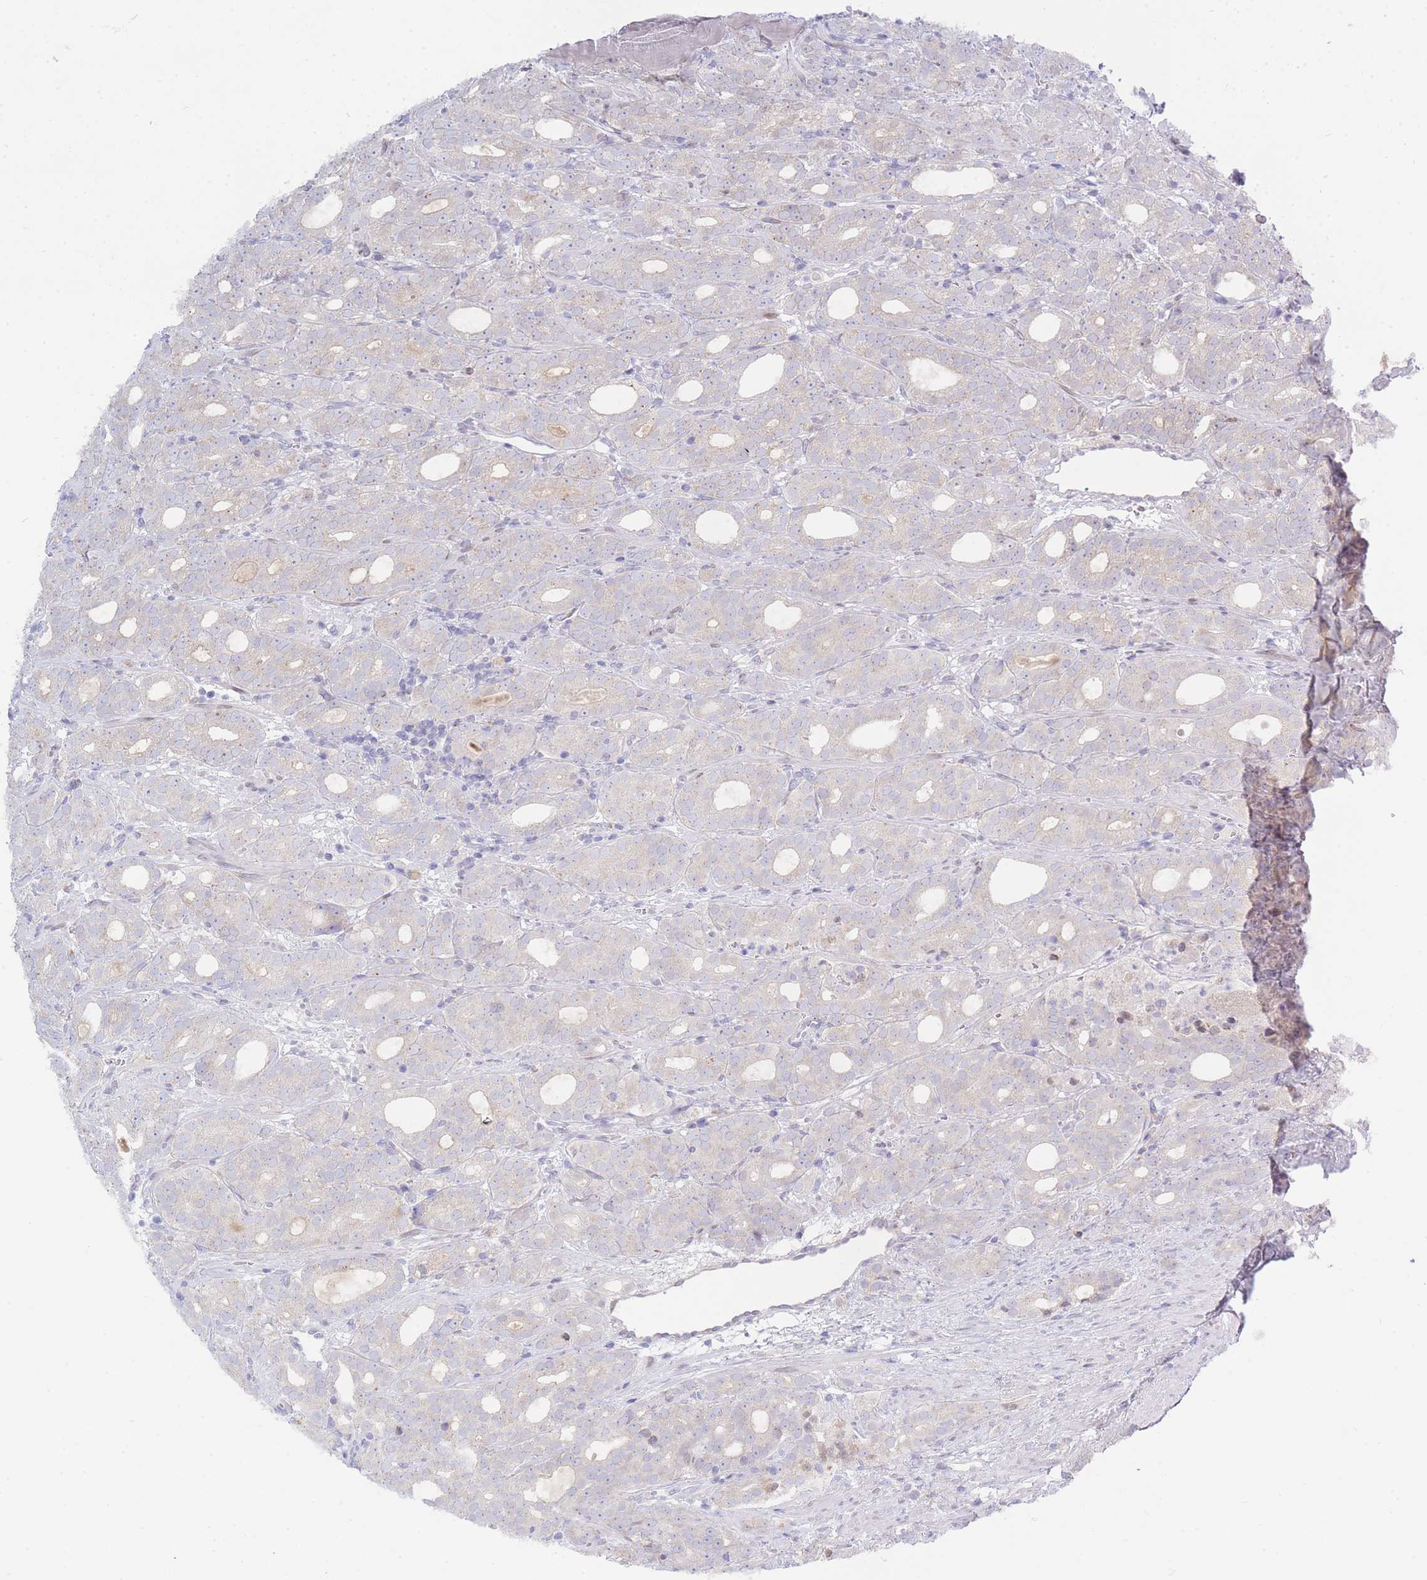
{"staining": {"intensity": "negative", "quantity": "none", "location": "none"}, "tissue": "prostate cancer", "cell_type": "Tumor cells", "image_type": "cancer", "snomed": [{"axis": "morphology", "description": "Adenocarcinoma, High grade"}, {"axis": "topography", "description": "Prostate"}], "caption": "Tumor cells show no significant positivity in prostate cancer (adenocarcinoma (high-grade)). (DAB (3,3'-diaminobenzidine) immunohistochemistry, high magnification).", "gene": "NANP", "patient": {"sex": "male", "age": 64}}